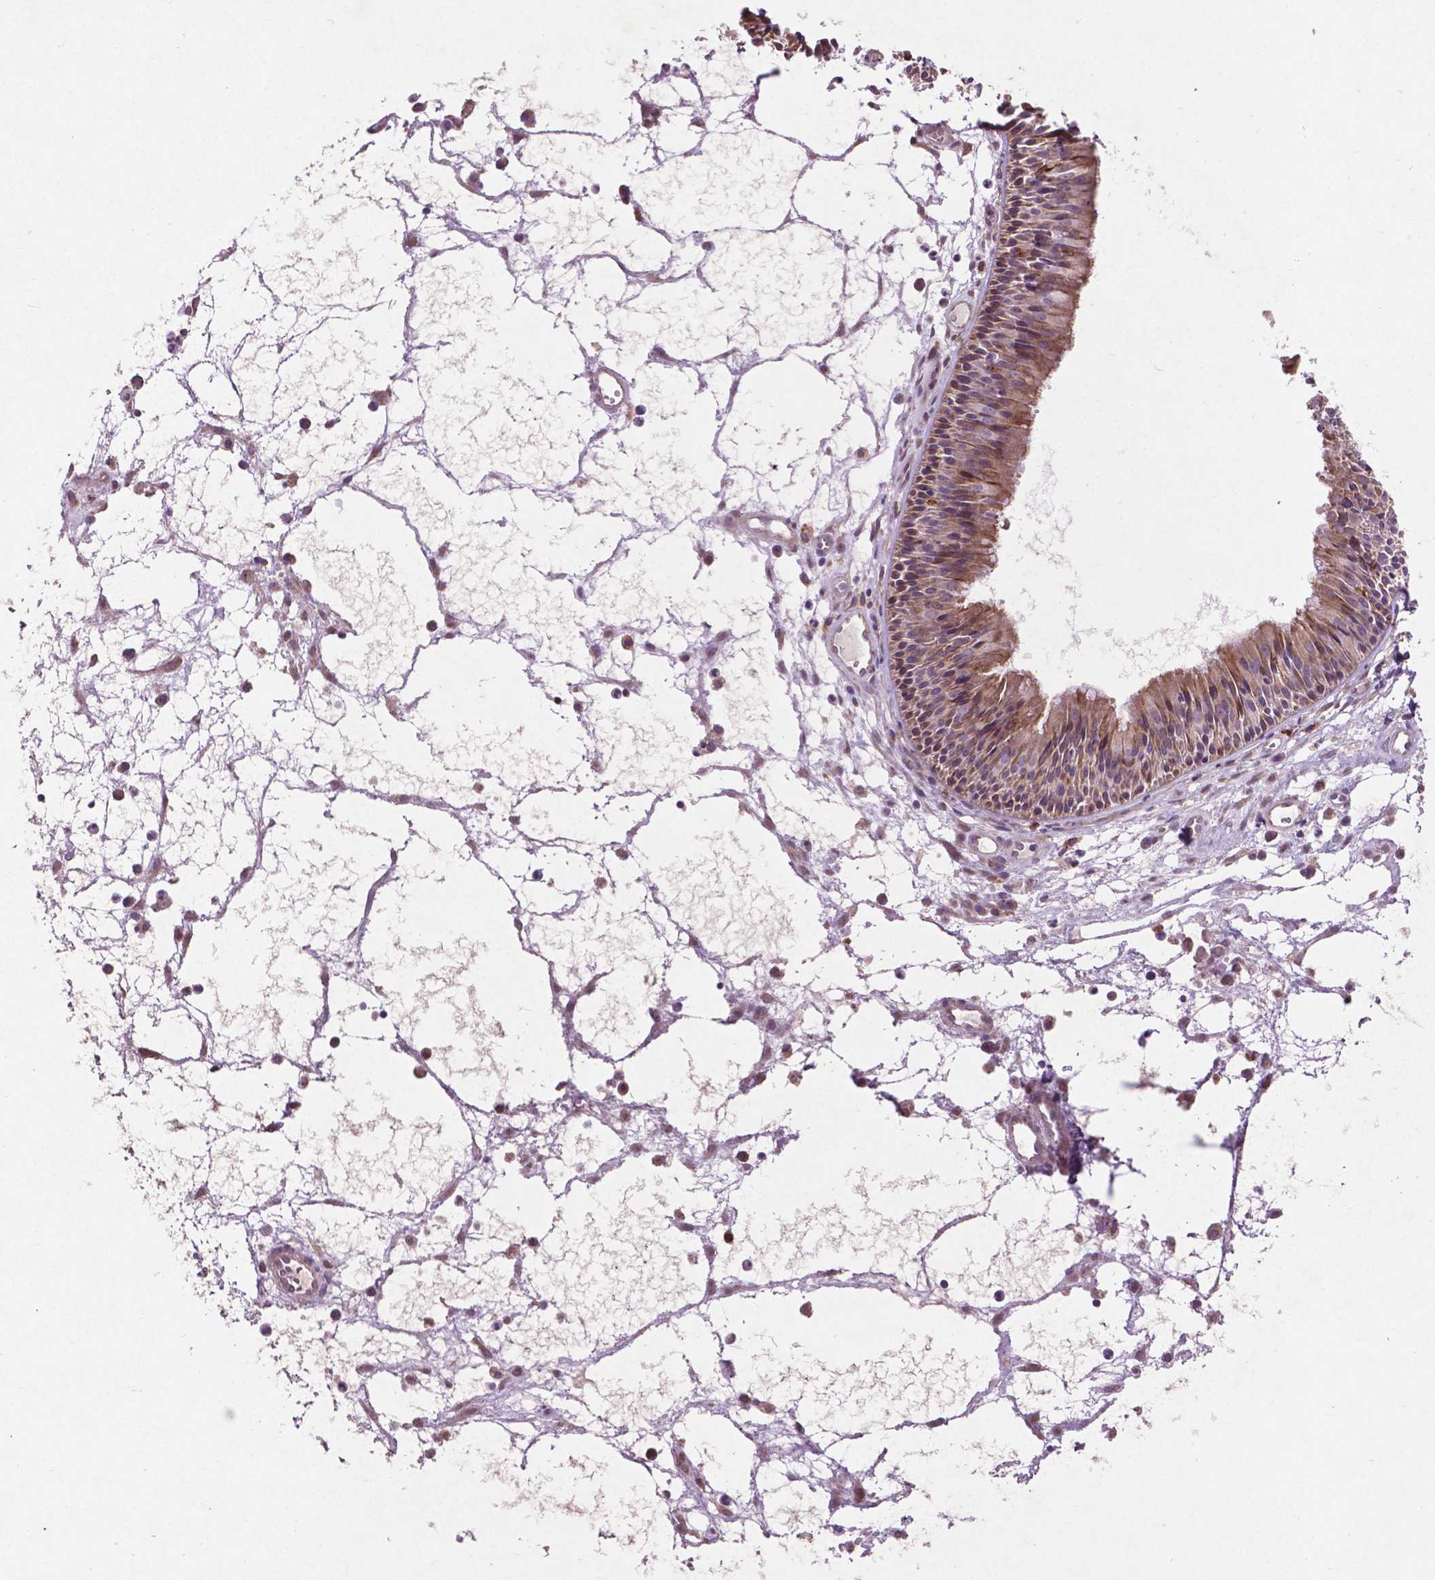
{"staining": {"intensity": "weak", "quantity": "25%-75%", "location": "cytoplasmic/membranous"}, "tissue": "nasopharynx", "cell_type": "Respiratory epithelial cells", "image_type": "normal", "snomed": [{"axis": "morphology", "description": "Normal tissue, NOS"}, {"axis": "topography", "description": "Nasopharynx"}], "caption": "Immunohistochemistry staining of benign nasopharynx, which exhibits low levels of weak cytoplasmic/membranous staining in approximately 25%-75% of respiratory epithelial cells indicating weak cytoplasmic/membranous protein expression. The staining was performed using DAB (brown) for protein detection and nuclei were counterstained in hematoxylin (blue).", "gene": "MBTPS1", "patient": {"sex": "male", "age": 31}}